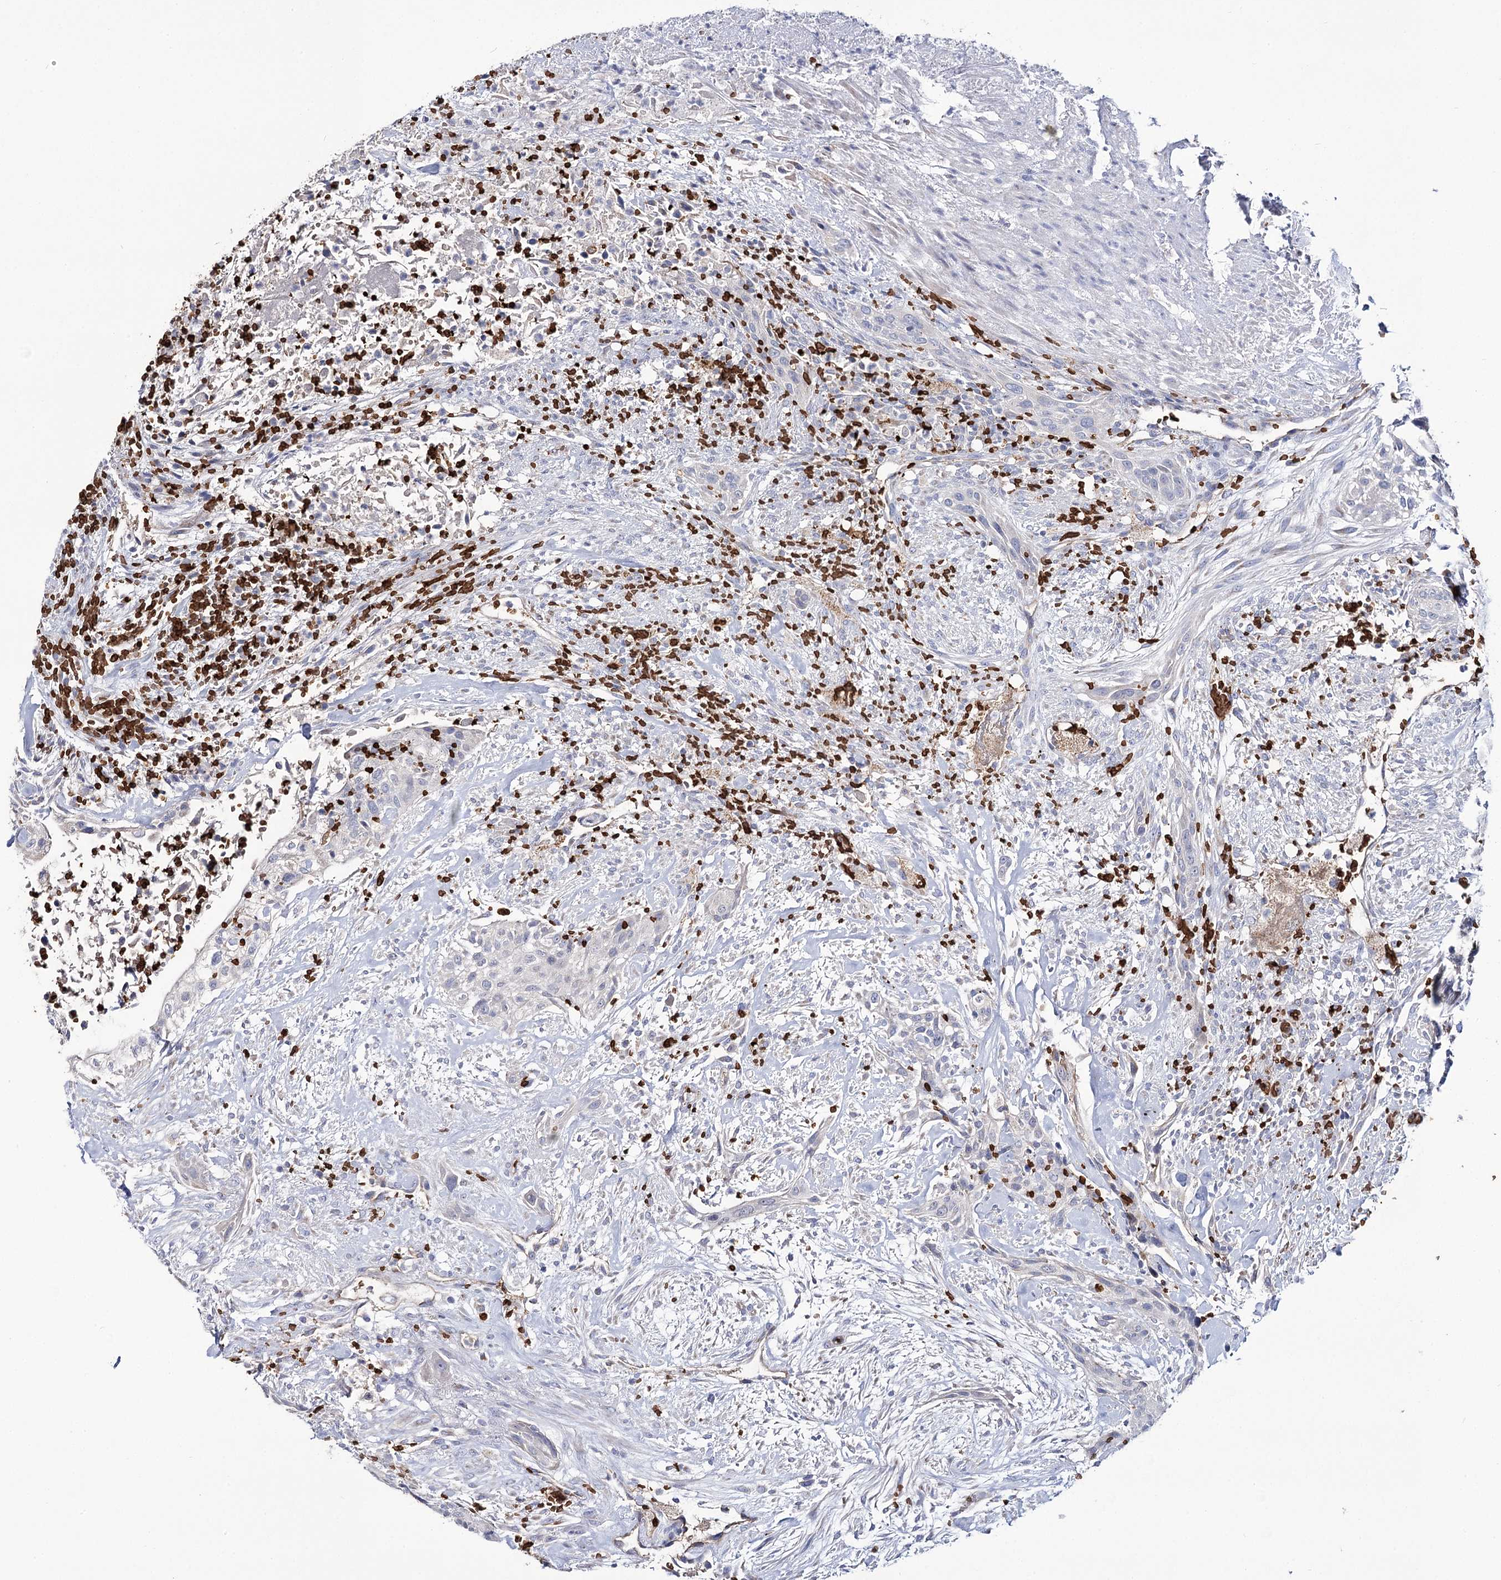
{"staining": {"intensity": "negative", "quantity": "none", "location": "none"}, "tissue": "urothelial cancer", "cell_type": "Tumor cells", "image_type": "cancer", "snomed": [{"axis": "morphology", "description": "Urothelial carcinoma, High grade"}, {"axis": "topography", "description": "Urinary bladder"}], "caption": "Immunohistochemistry (IHC) image of neoplastic tissue: human urothelial cancer stained with DAB (3,3'-diaminobenzidine) shows no significant protein expression in tumor cells.", "gene": "GBF1", "patient": {"sex": "male", "age": 35}}